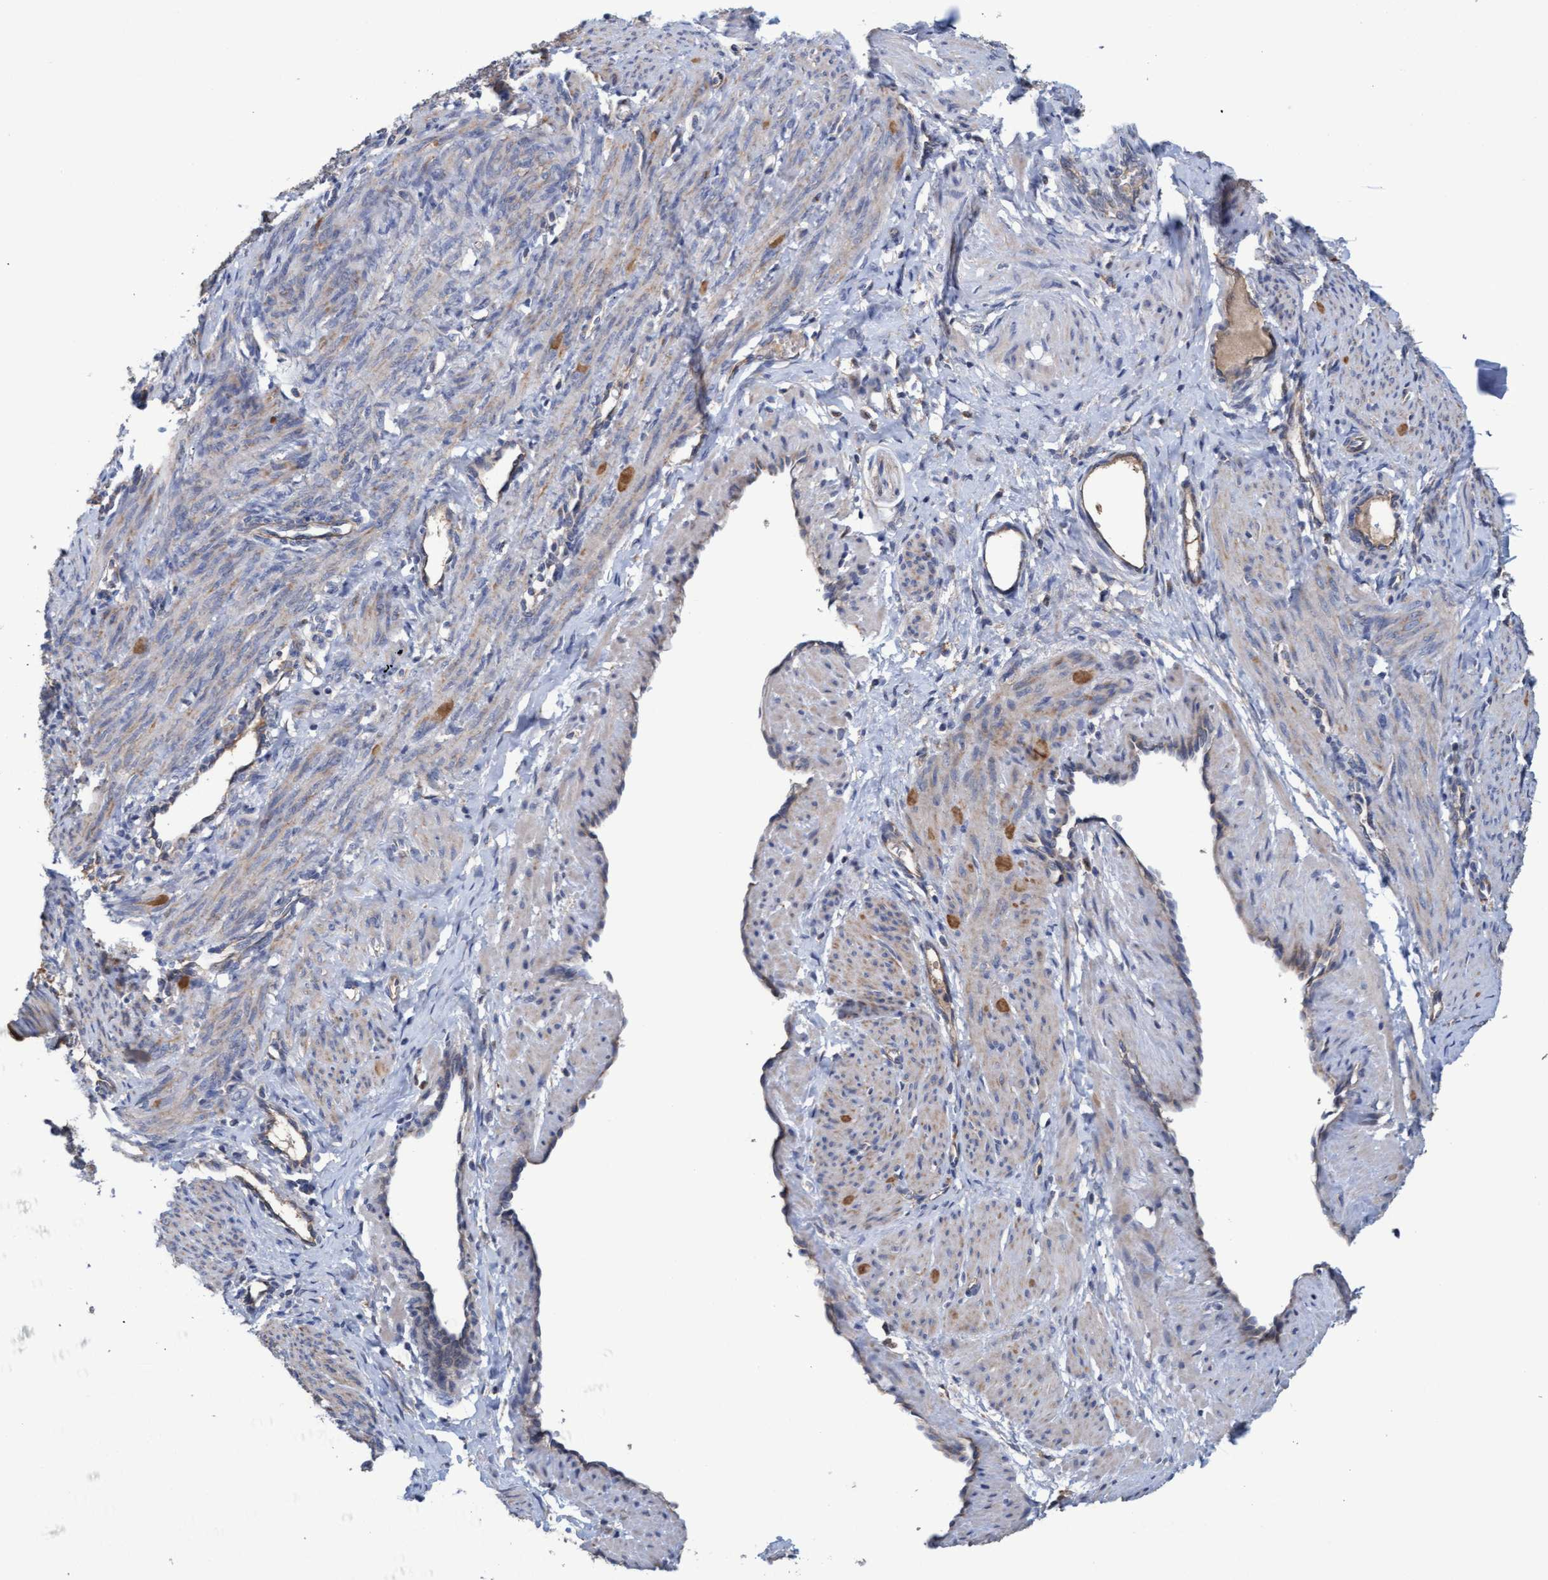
{"staining": {"intensity": "weak", "quantity": "25%-75%", "location": "cytoplasmic/membranous"}, "tissue": "smooth muscle", "cell_type": "Smooth muscle cells", "image_type": "normal", "snomed": [{"axis": "morphology", "description": "Normal tissue, NOS"}, {"axis": "topography", "description": "Joint tissue"}], "caption": "Weak cytoplasmic/membranous protein positivity is seen in approximately 25%-75% of smooth muscle cells in smooth muscle. The staining was performed using DAB to visualize the protein expression in brown, while the nuclei were stained in blue with hematoxylin (Magnification: 20x).", "gene": "MRPL38", "patient": {"sex": "male", "age": 66}}